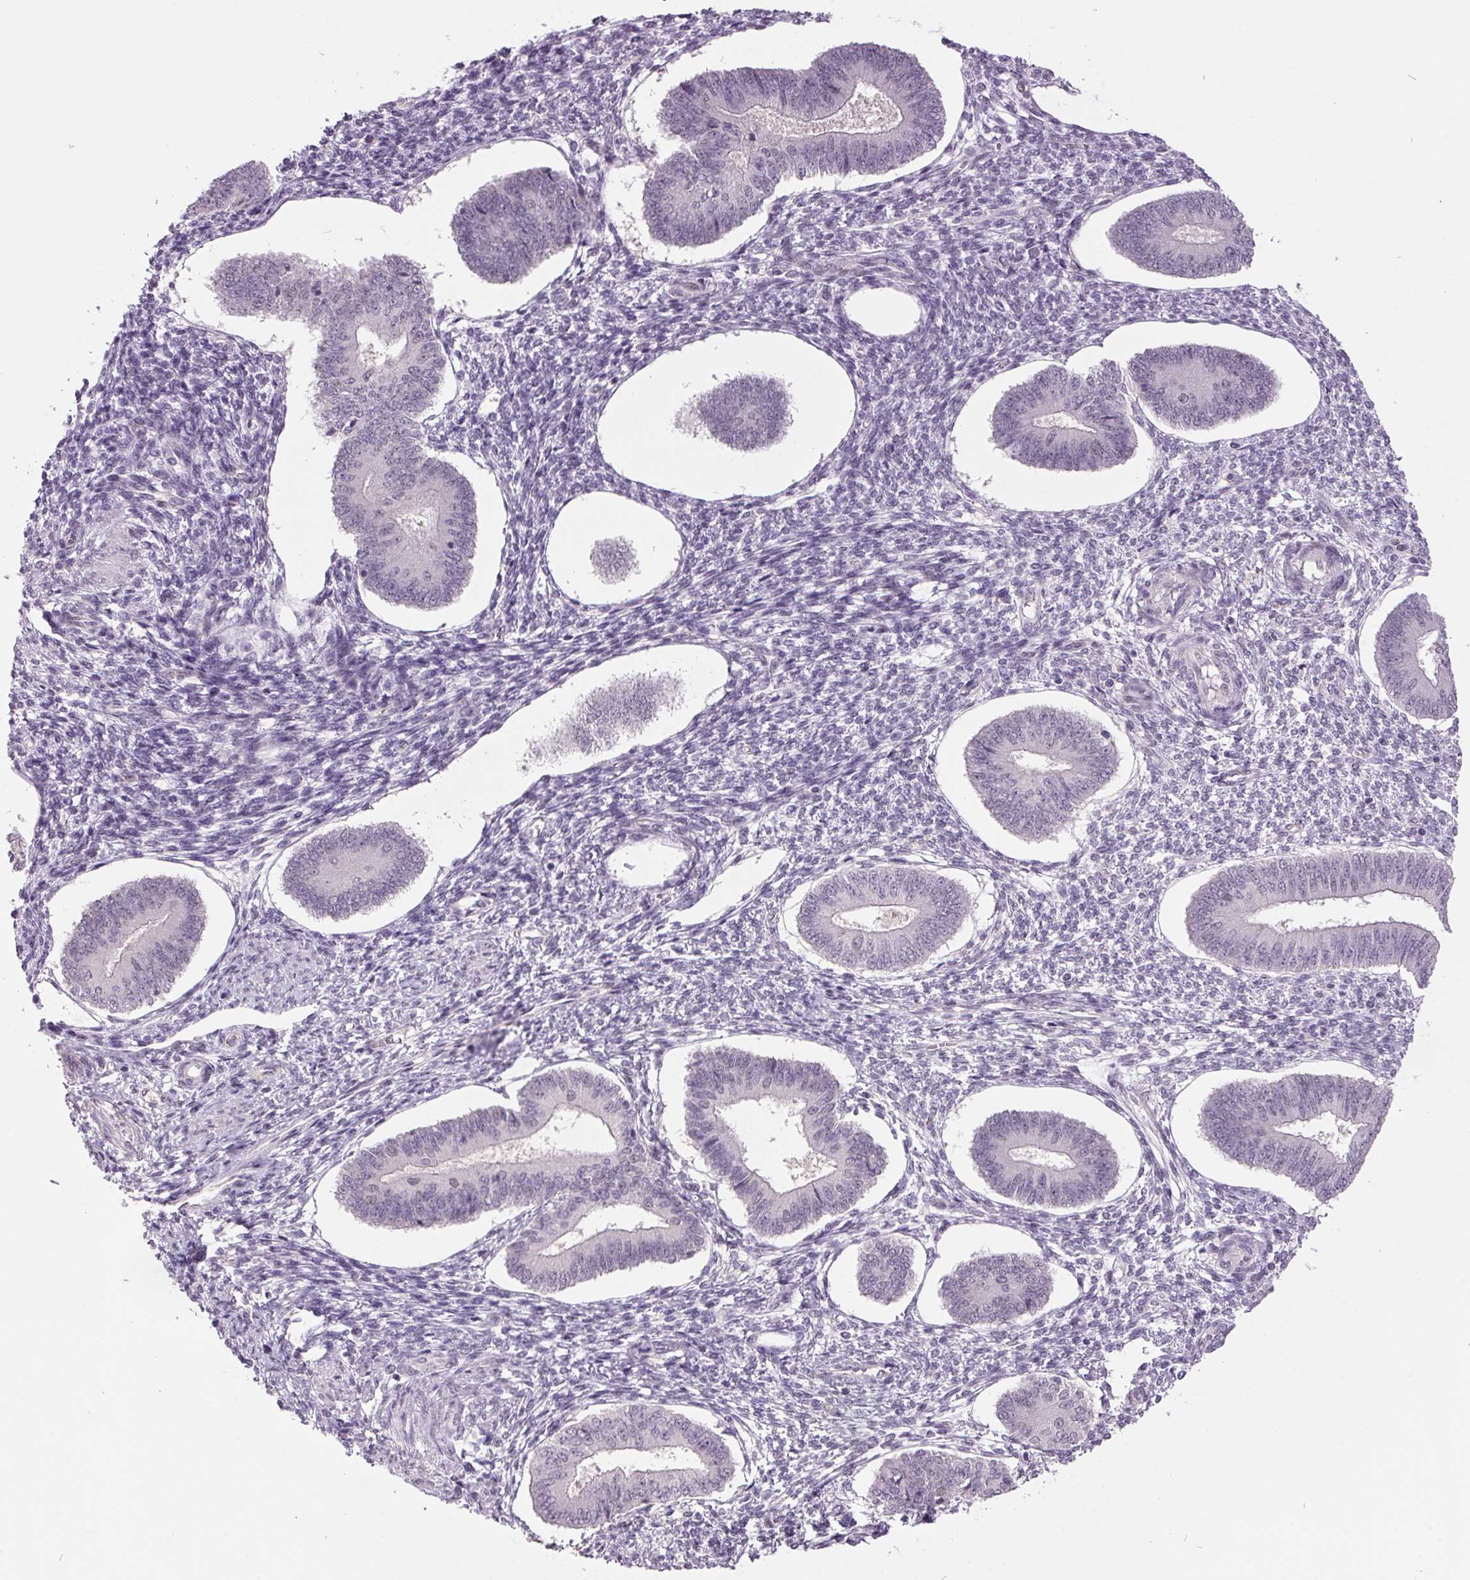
{"staining": {"intensity": "negative", "quantity": "none", "location": "none"}, "tissue": "endometrium", "cell_type": "Cells in endometrial stroma", "image_type": "normal", "snomed": [{"axis": "morphology", "description": "Normal tissue, NOS"}, {"axis": "topography", "description": "Endometrium"}], "caption": "There is no significant positivity in cells in endometrial stroma of endometrium. (DAB (3,3'-diaminobenzidine) immunohistochemistry (IHC) with hematoxylin counter stain).", "gene": "C2orf16", "patient": {"sex": "female", "age": 42}}